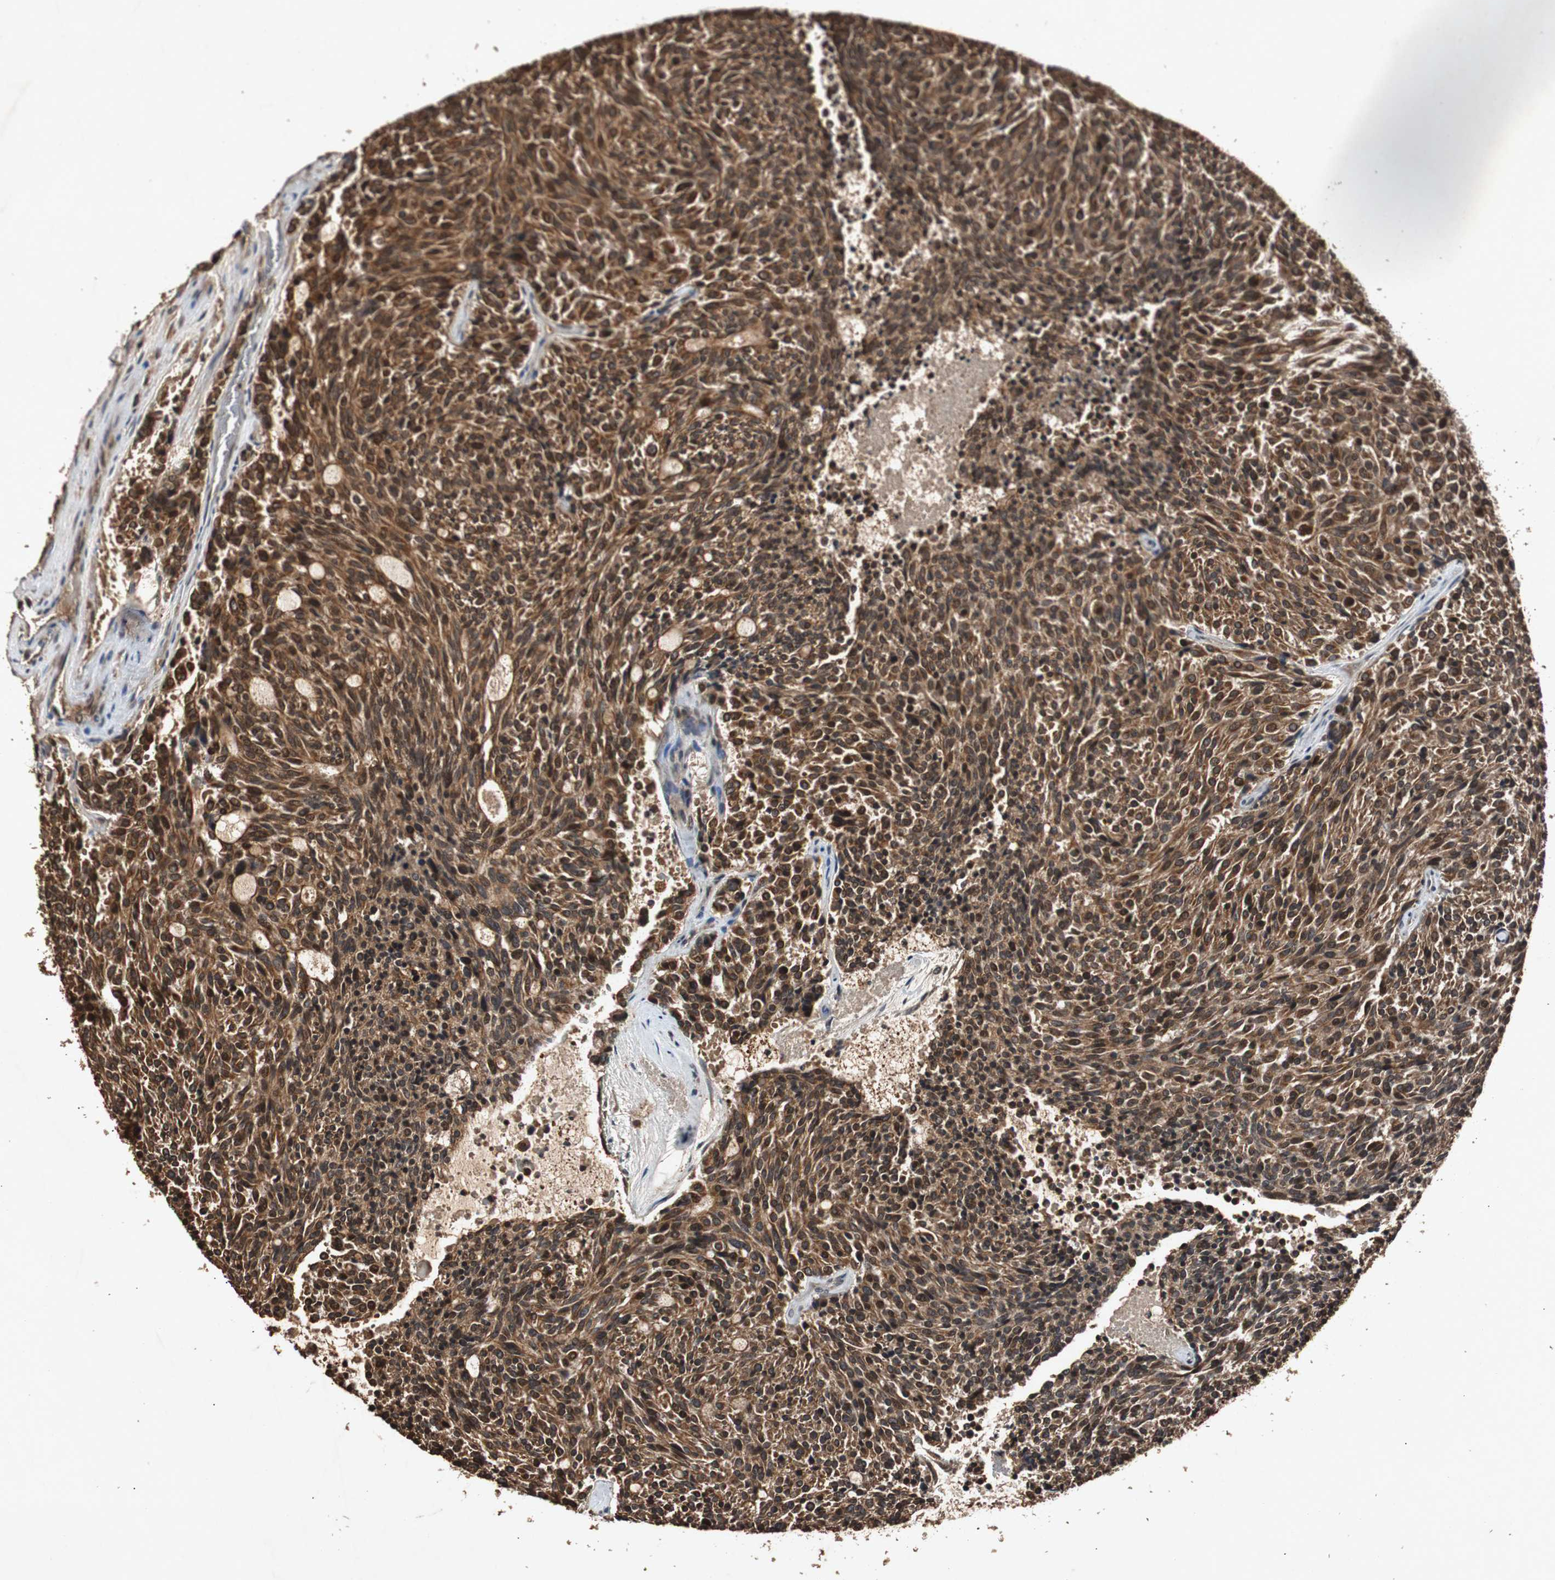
{"staining": {"intensity": "strong", "quantity": ">75%", "location": "cytoplasmic/membranous"}, "tissue": "carcinoid", "cell_type": "Tumor cells", "image_type": "cancer", "snomed": [{"axis": "morphology", "description": "Carcinoid, malignant, NOS"}, {"axis": "topography", "description": "Pancreas"}], "caption": "Human carcinoid stained for a protein (brown) demonstrates strong cytoplasmic/membranous positive staining in approximately >75% of tumor cells.", "gene": "SLIT2", "patient": {"sex": "female", "age": 54}}